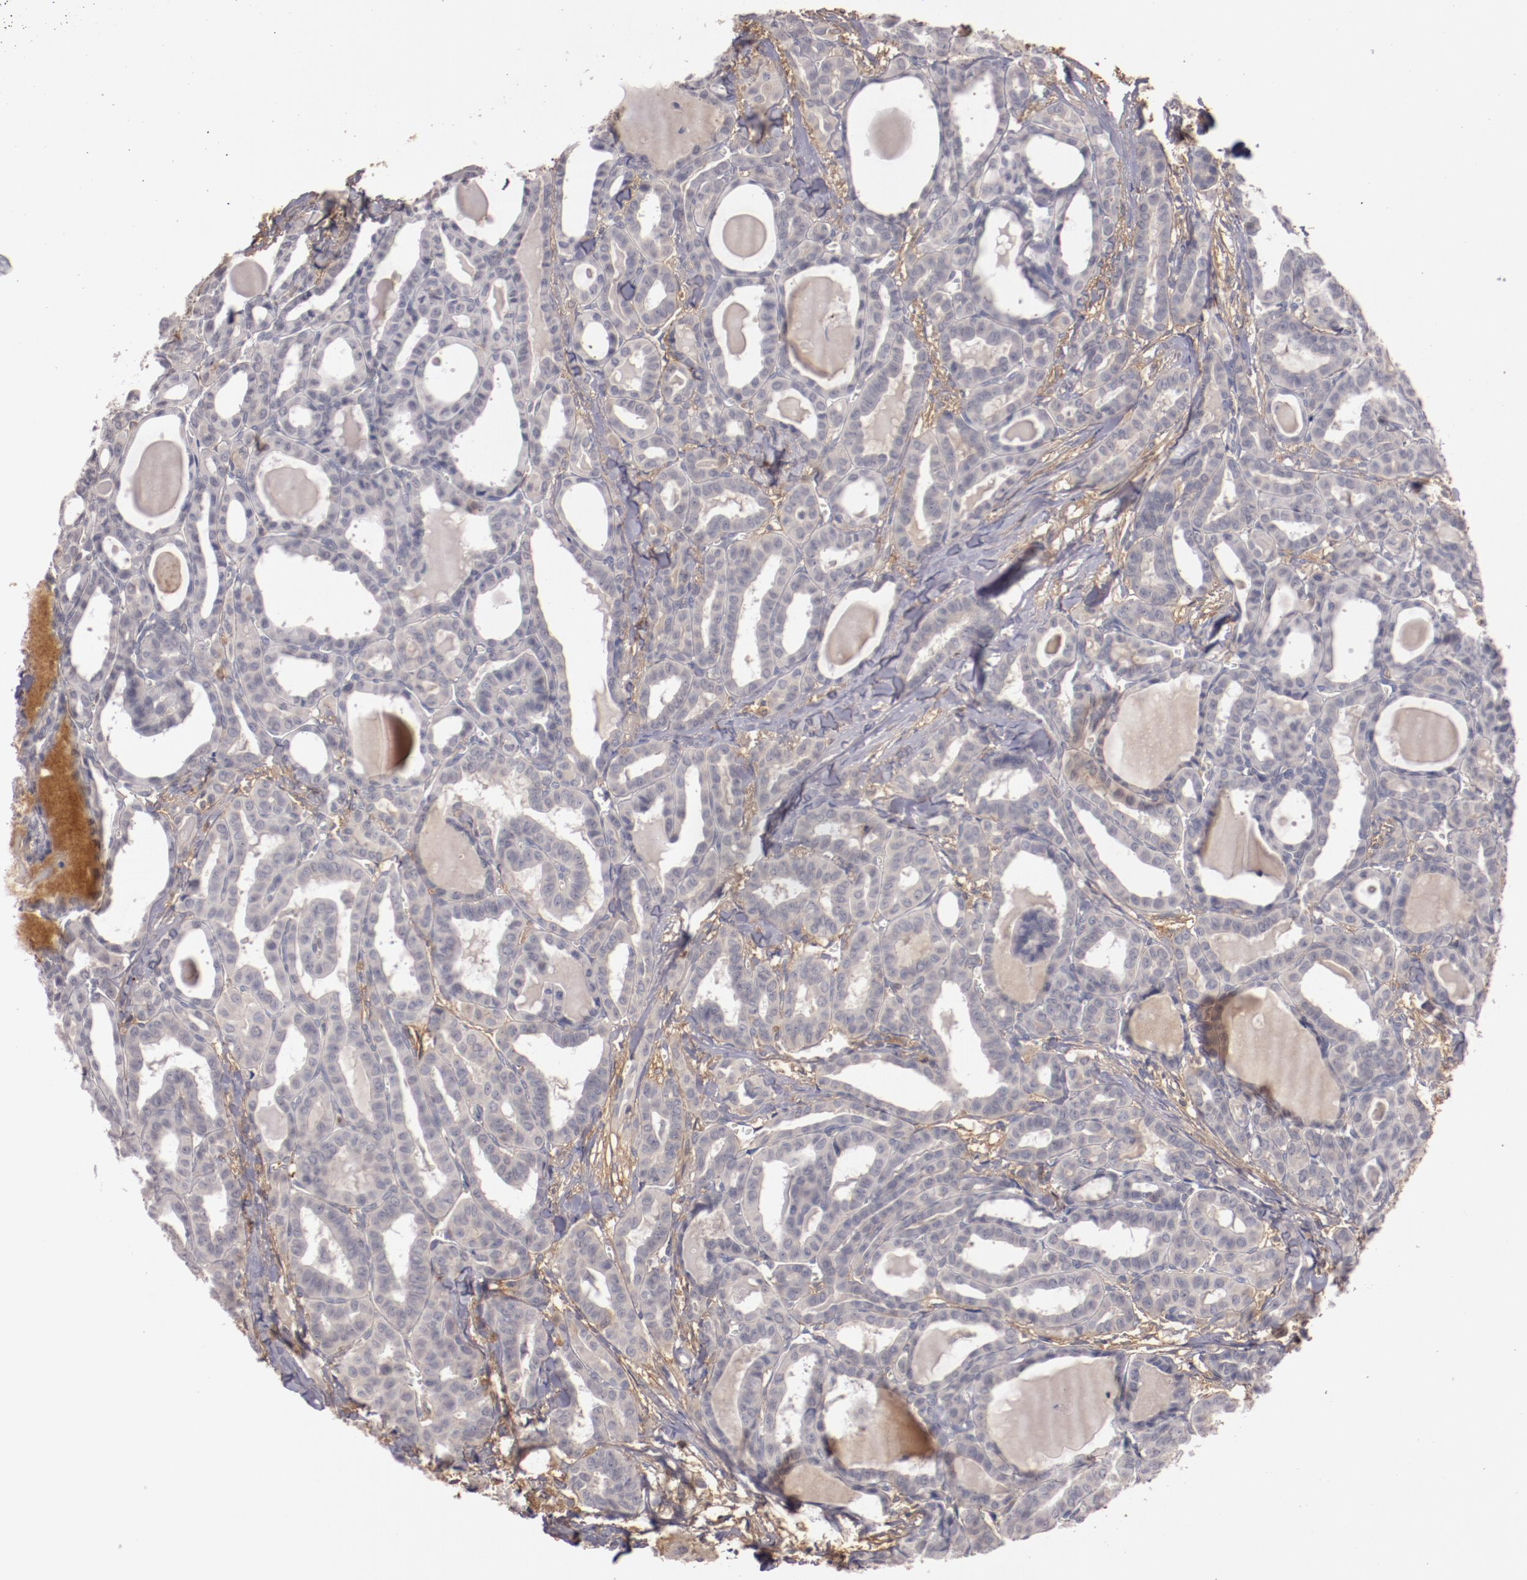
{"staining": {"intensity": "negative", "quantity": "none", "location": "none"}, "tissue": "thyroid cancer", "cell_type": "Tumor cells", "image_type": "cancer", "snomed": [{"axis": "morphology", "description": "Carcinoma, NOS"}, {"axis": "topography", "description": "Thyroid gland"}], "caption": "IHC photomicrograph of thyroid cancer (carcinoma) stained for a protein (brown), which exhibits no expression in tumor cells. (Immunohistochemistry (ihc), brightfield microscopy, high magnification).", "gene": "MBL2", "patient": {"sex": "female", "age": 91}}